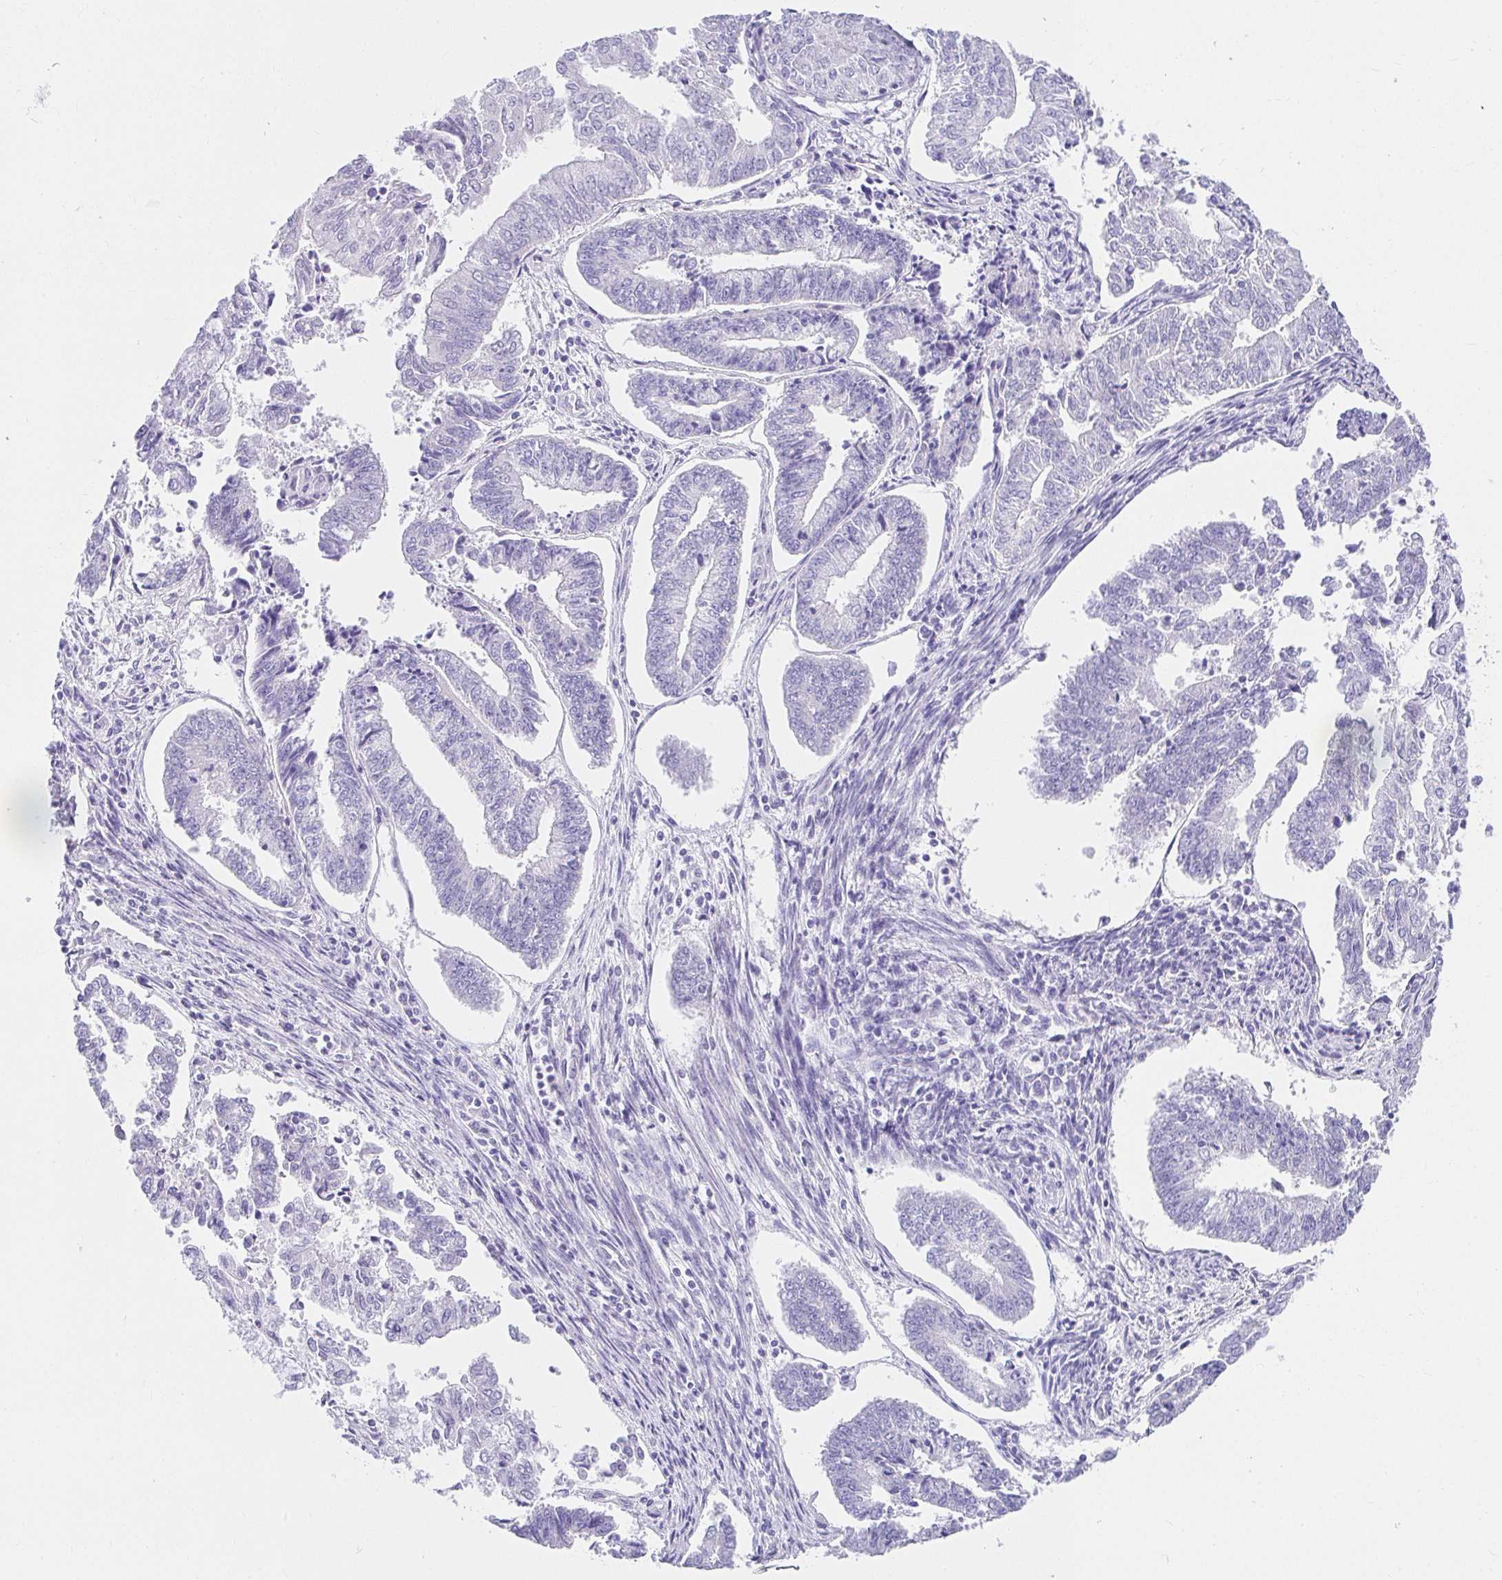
{"staining": {"intensity": "negative", "quantity": "none", "location": "none"}, "tissue": "endometrial cancer", "cell_type": "Tumor cells", "image_type": "cancer", "snomed": [{"axis": "morphology", "description": "Adenocarcinoma, NOS"}, {"axis": "topography", "description": "Endometrium"}], "caption": "Micrograph shows no protein expression in tumor cells of endometrial cancer (adenocarcinoma) tissue.", "gene": "VGLL1", "patient": {"sex": "female", "age": 61}}